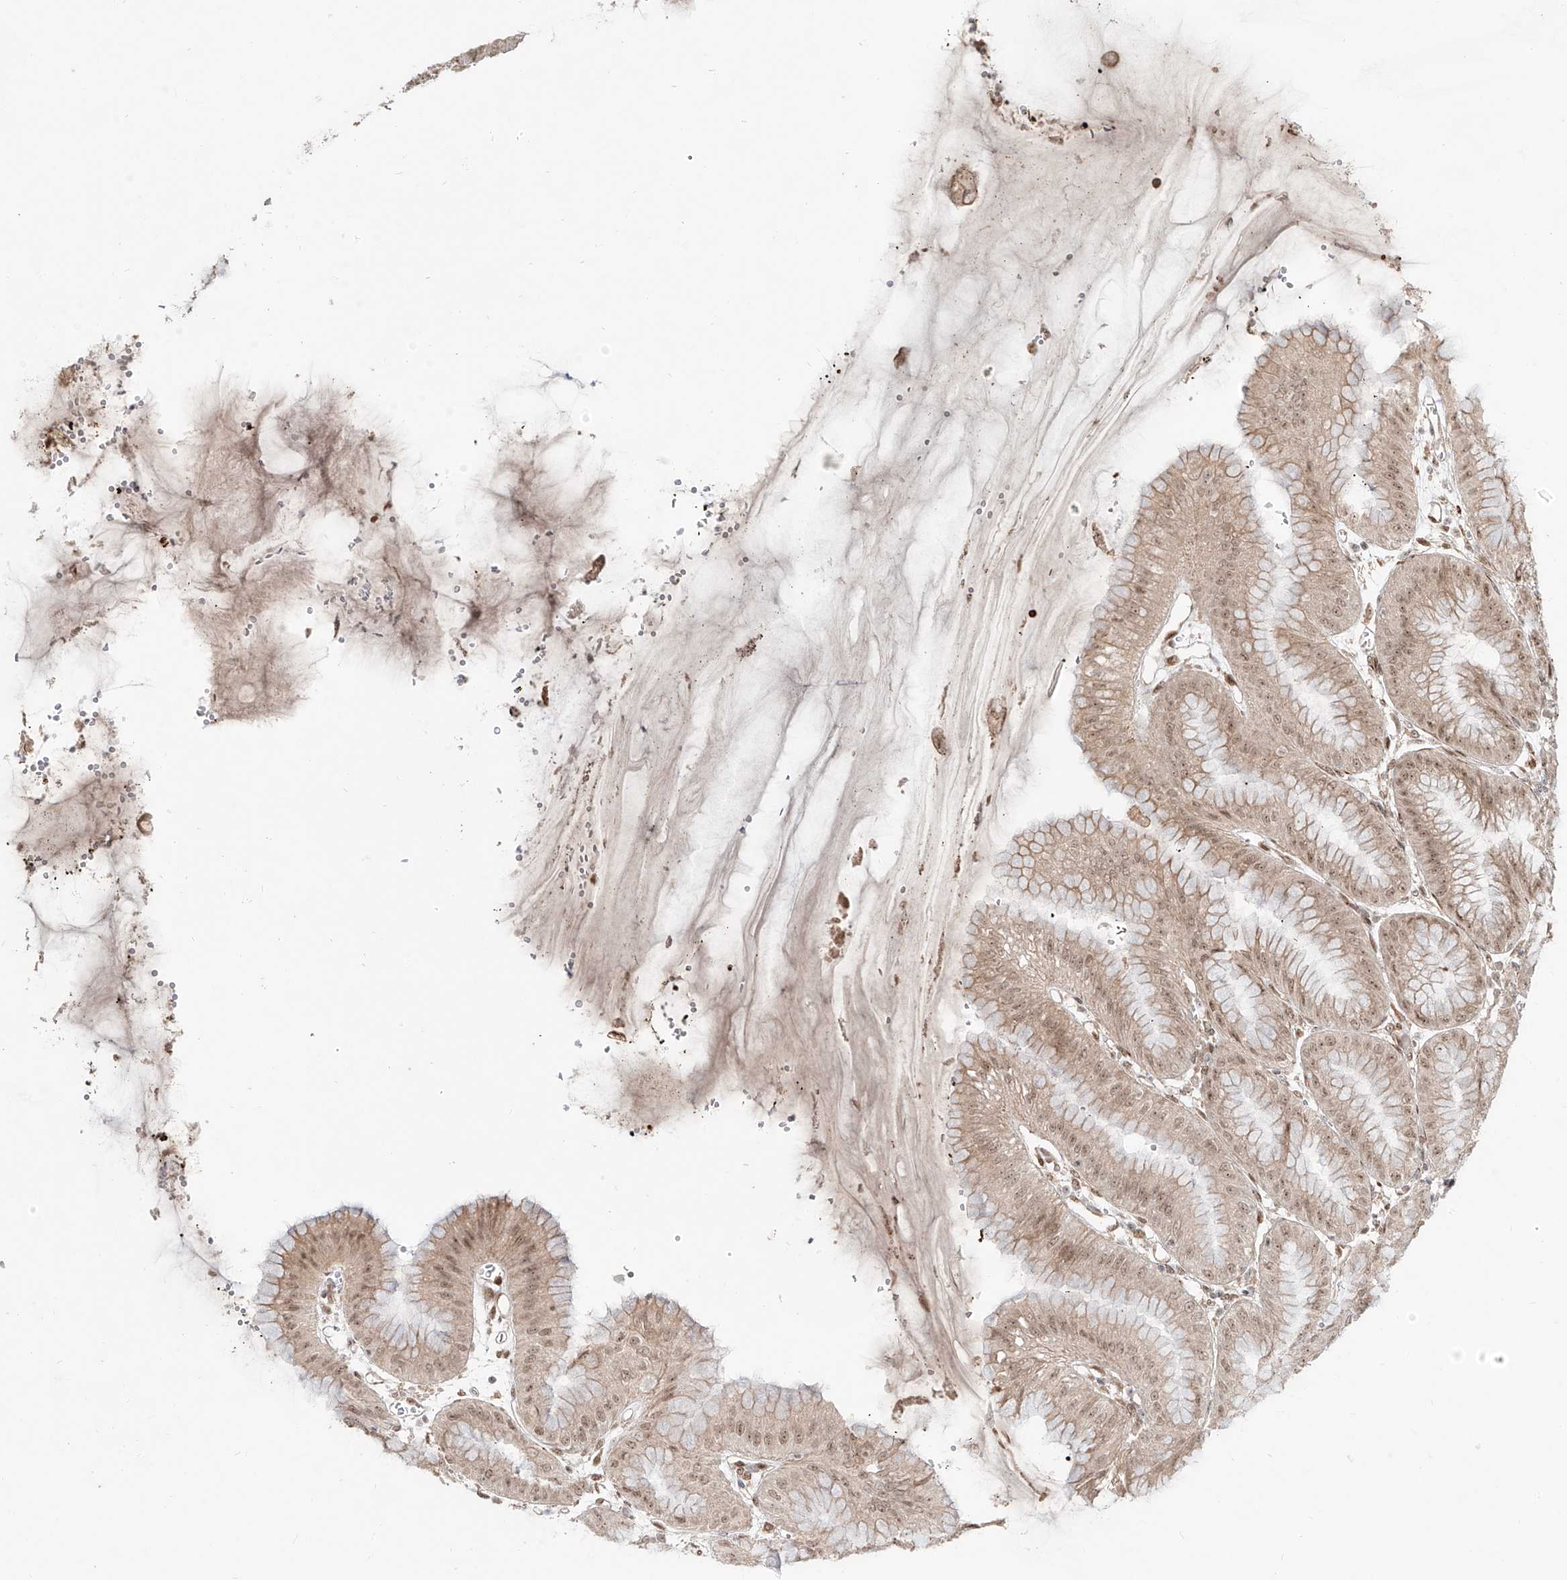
{"staining": {"intensity": "moderate", "quantity": "25%-75%", "location": "cytoplasmic/membranous,nuclear"}, "tissue": "stomach", "cell_type": "Glandular cells", "image_type": "normal", "snomed": [{"axis": "morphology", "description": "Normal tissue, NOS"}, {"axis": "topography", "description": "Stomach, lower"}], "caption": "A medium amount of moderate cytoplasmic/membranous,nuclear staining is present in about 25%-75% of glandular cells in normal stomach. (DAB IHC with brightfield microscopy, high magnification).", "gene": "ZNF710", "patient": {"sex": "male", "age": 71}}